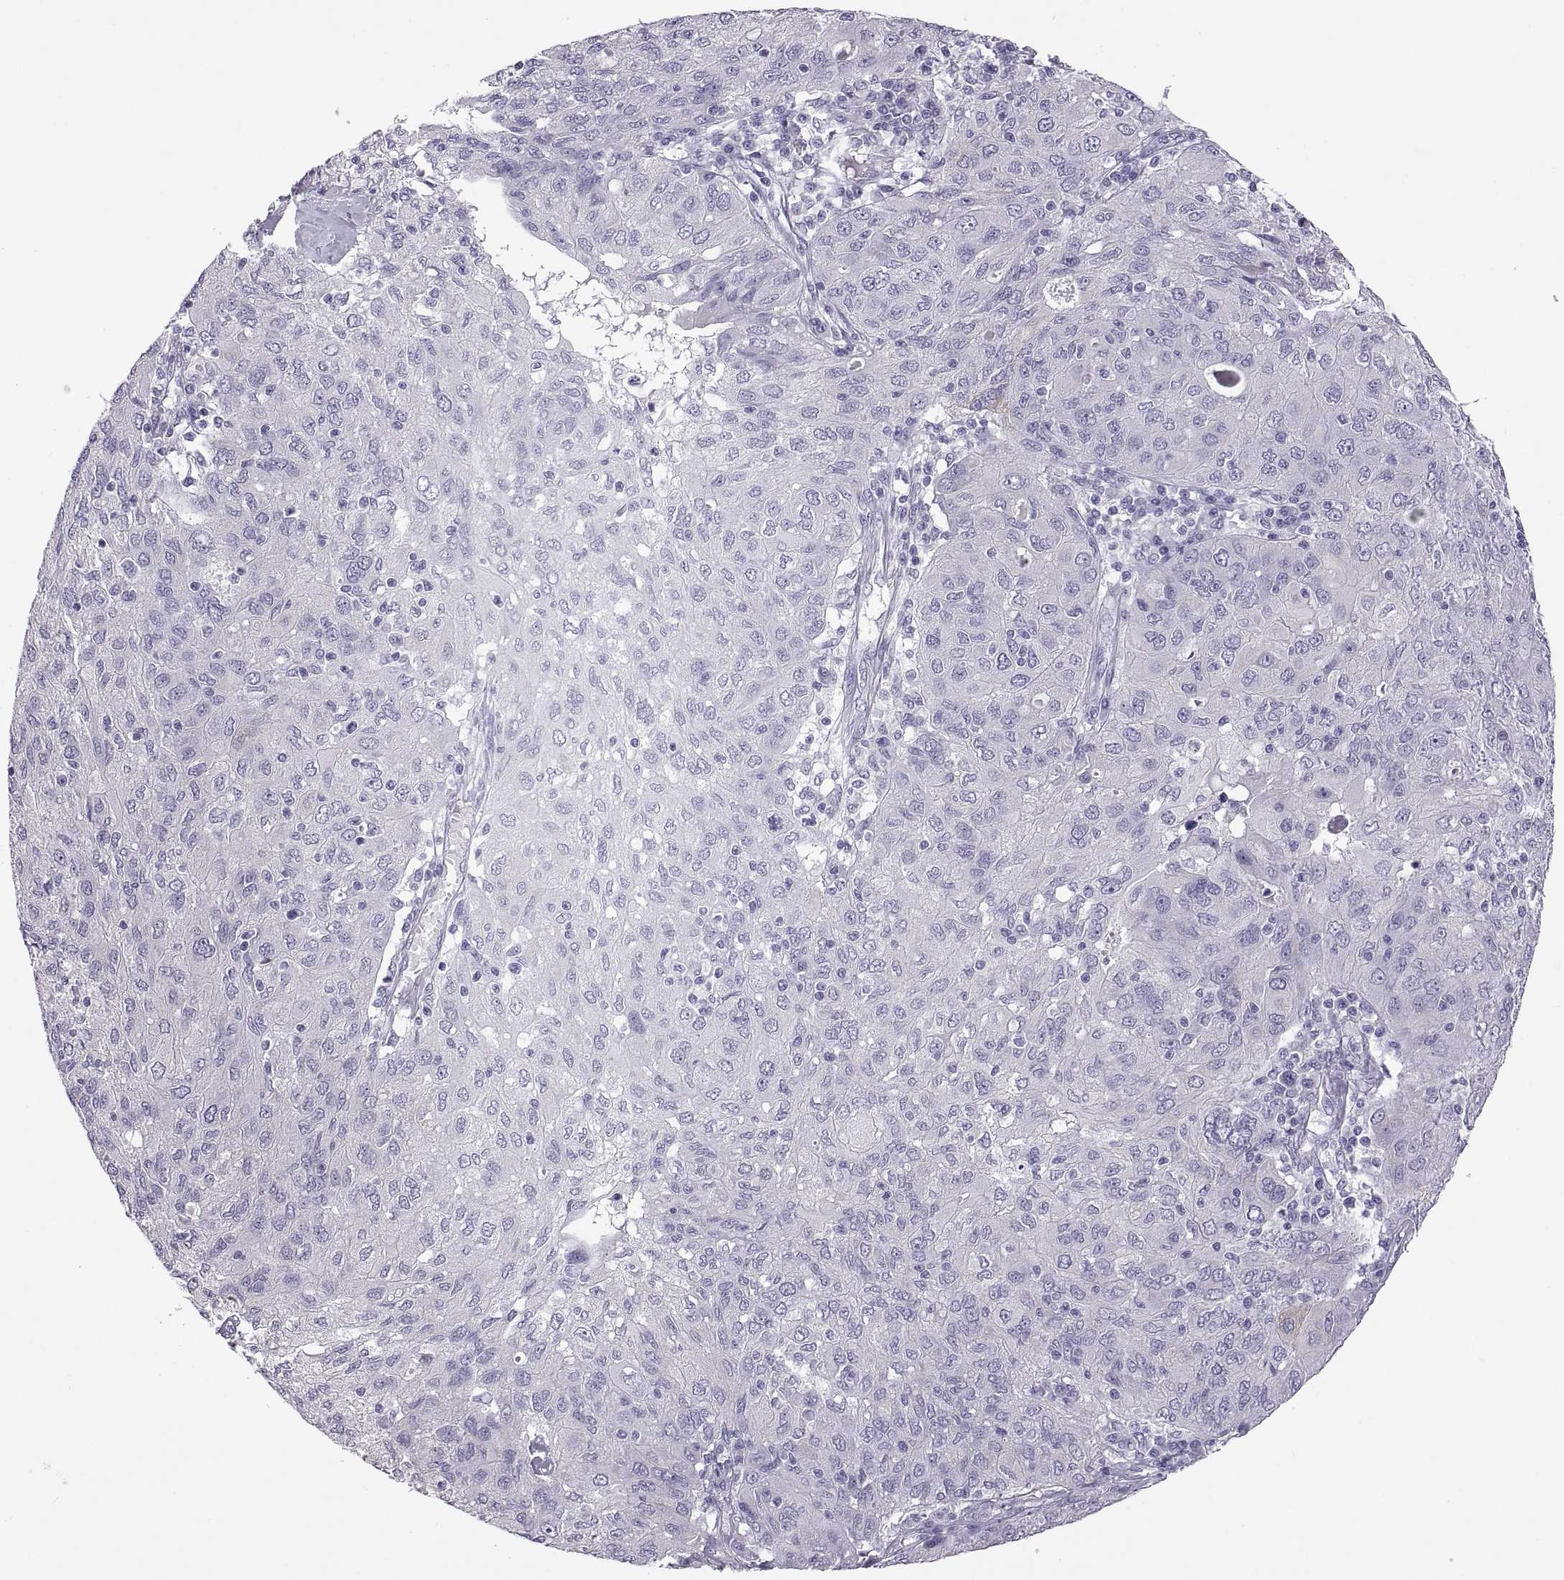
{"staining": {"intensity": "negative", "quantity": "none", "location": "none"}, "tissue": "ovarian cancer", "cell_type": "Tumor cells", "image_type": "cancer", "snomed": [{"axis": "morphology", "description": "Carcinoma, endometroid"}, {"axis": "topography", "description": "Ovary"}], "caption": "A micrograph of human endometroid carcinoma (ovarian) is negative for staining in tumor cells.", "gene": "RDM1", "patient": {"sex": "female", "age": 50}}